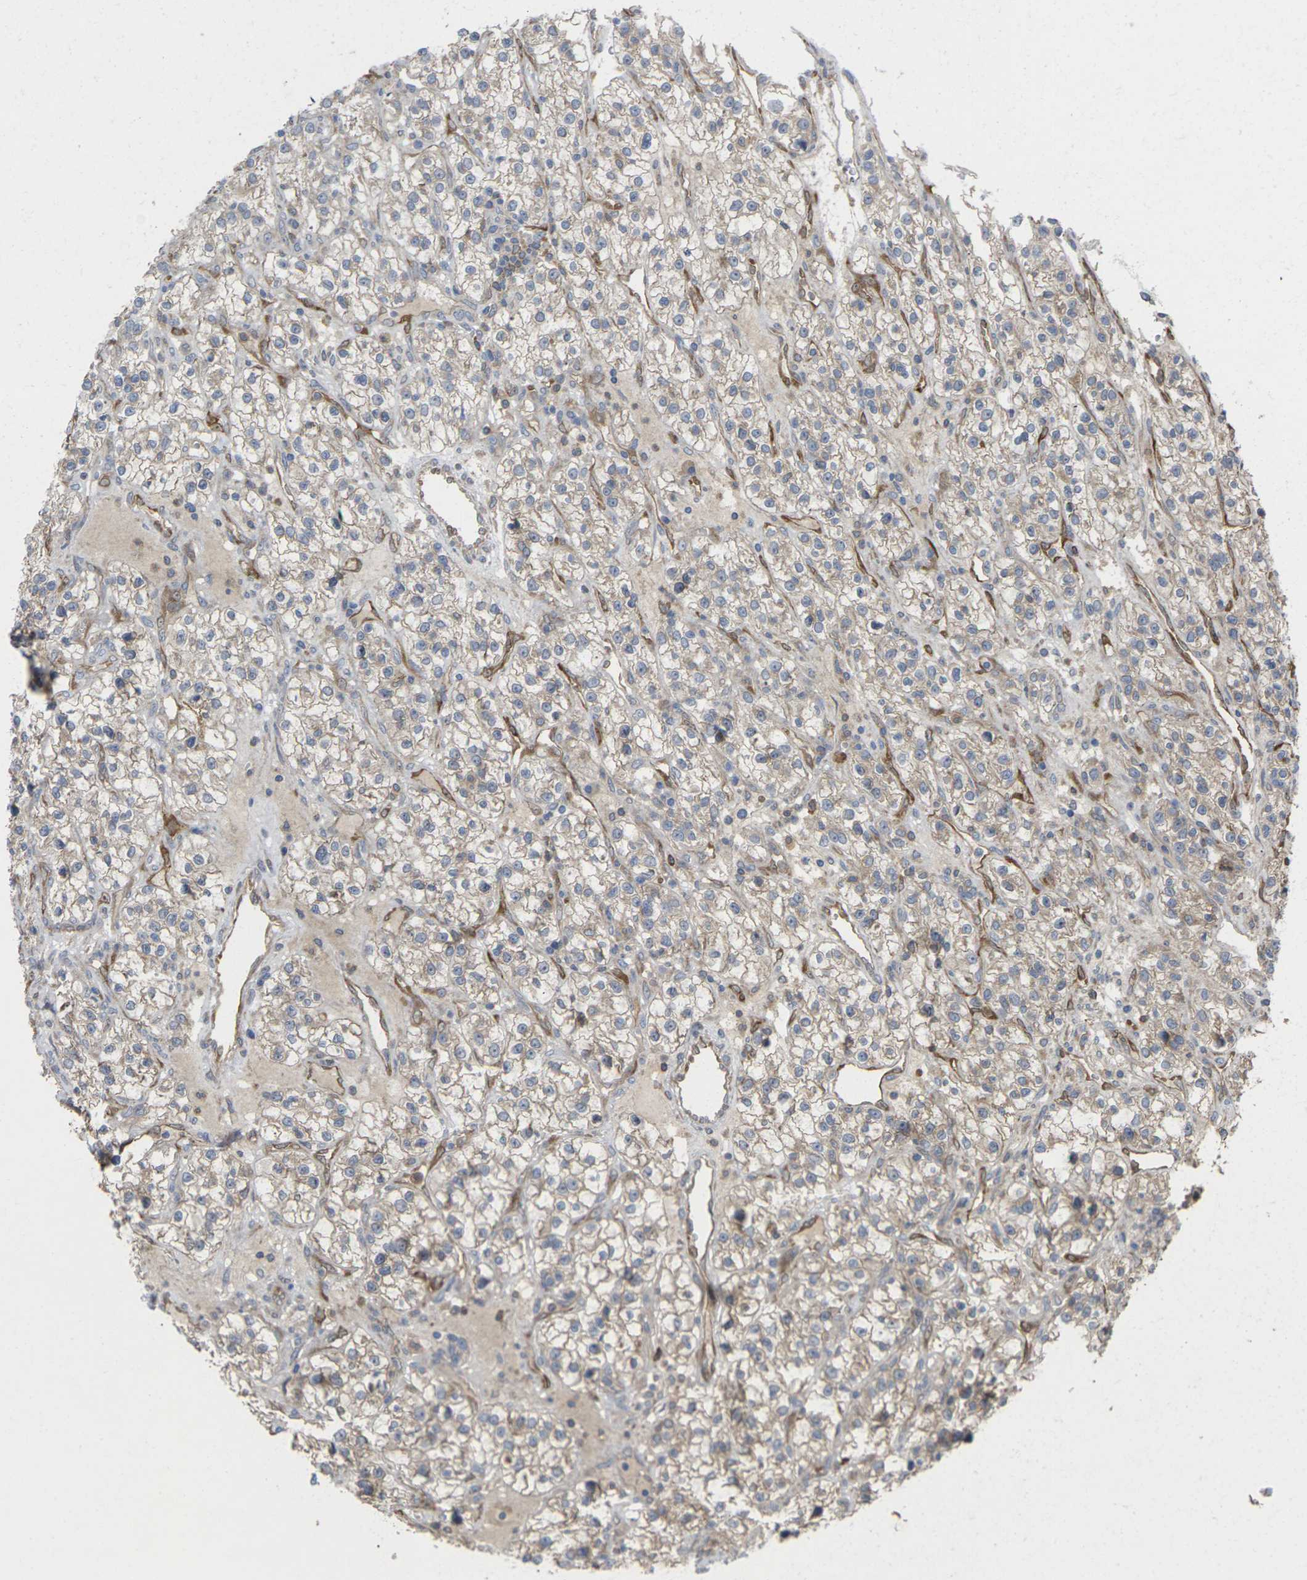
{"staining": {"intensity": "weak", "quantity": "<25%", "location": "cytoplasmic/membranous"}, "tissue": "renal cancer", "cell_type": "Tumor cells", "image_type": "cancer", "snomed": [{"axis": "morphology", "description": "Adenocarcinoma, NOS"}, {"axis": "topography", "description": "Kidney"}], "caption": "This photomicrograph is of adenocarcinoma (renal) stained with IHC to label a protein in brown with the nuclei are counter-stained blue. There is no expression in tumor cells.", "gene": "TIAM1", "patient": {"sex": "female", "age": 57}}